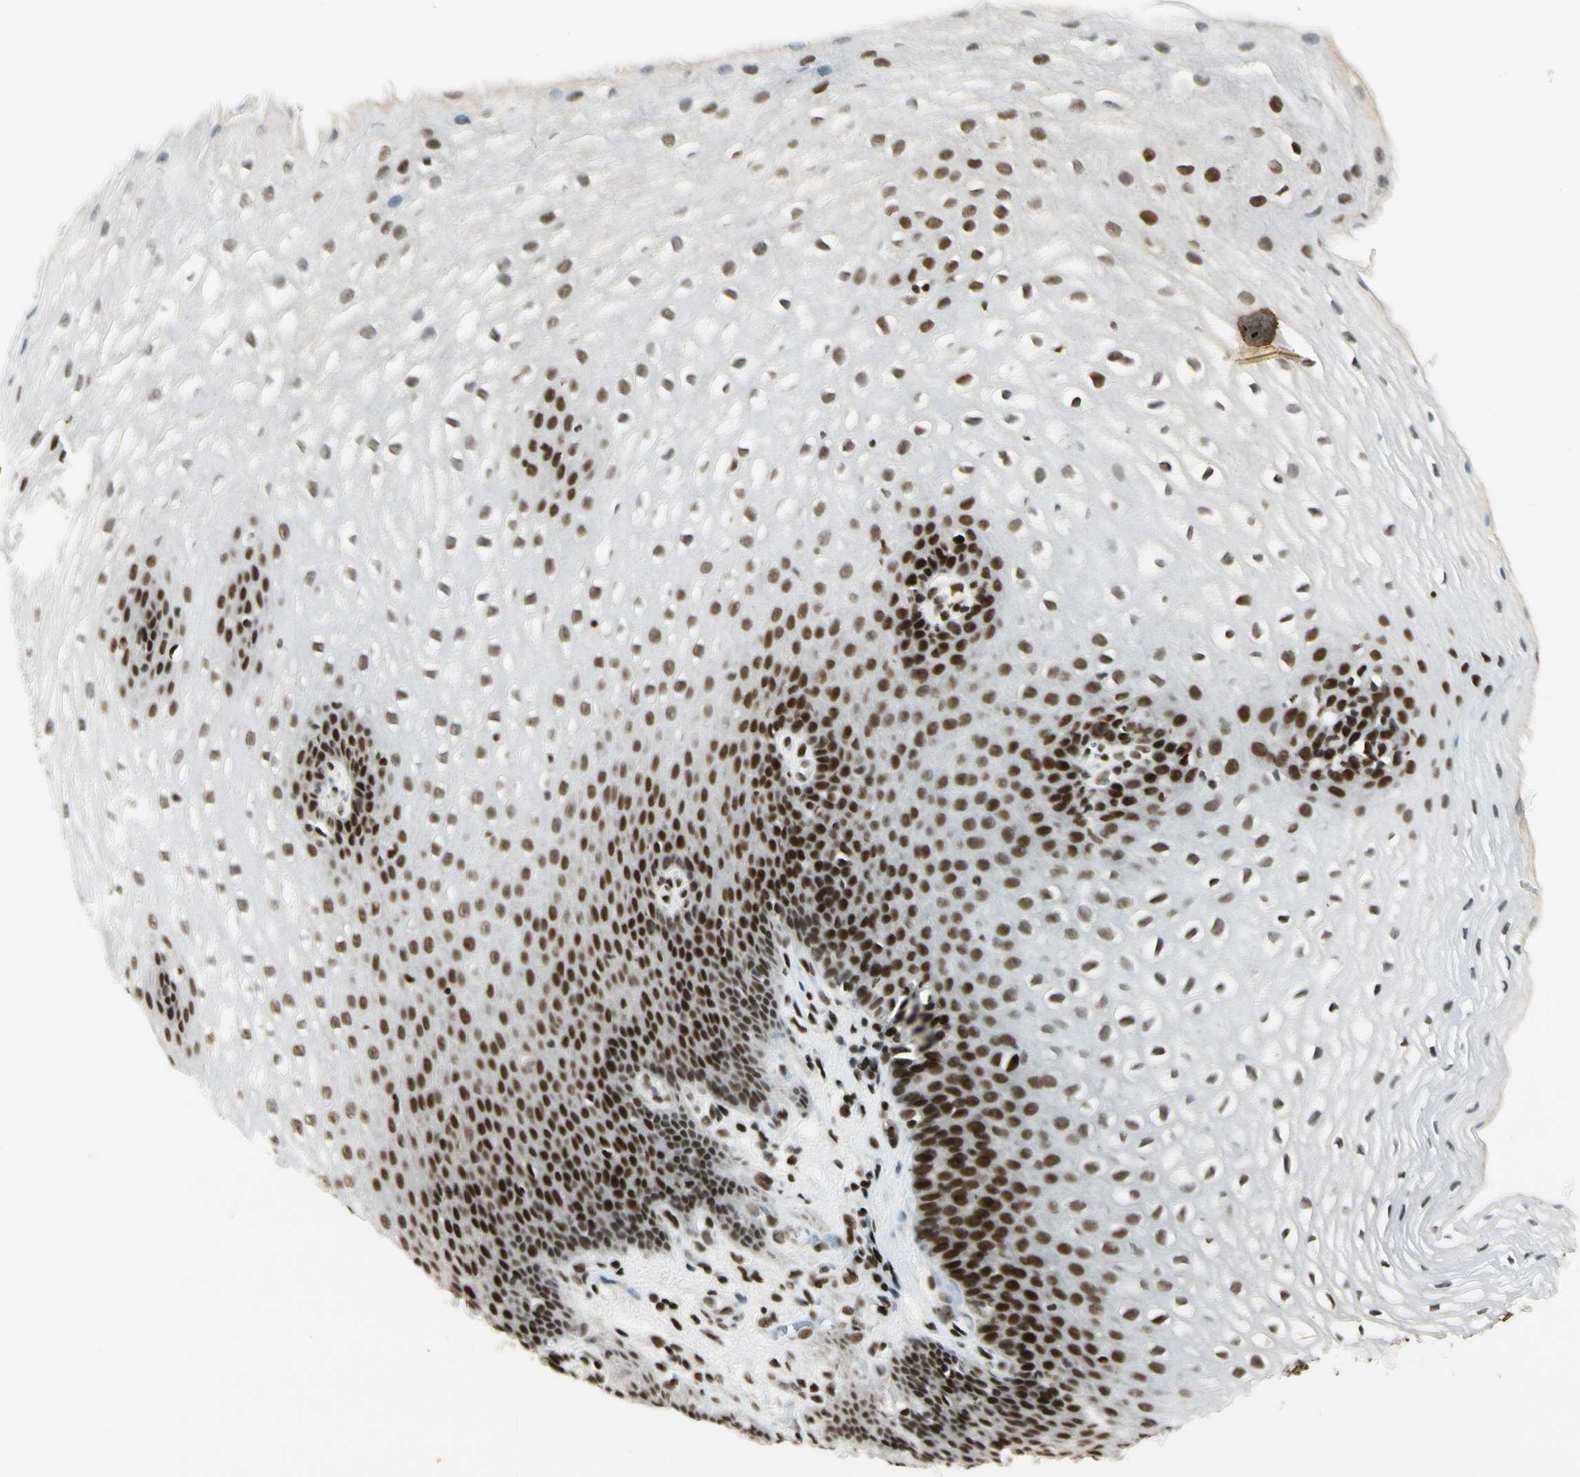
{"staining": {"intensity": "strong", "quantity": ">75%", "location": "nuclear"}, "tissue": "esophagus", "cell_type": "Squamous epithelial cells", "image_type": "normal", "snomed": [{"axis": "morphology", "description": "Normal tissue, NOS"}, {"axis": "topography", "description": "Esophagus"}], "caption": "Esophagus stained with a brown dye reveals strong nuclear positive expression in about >75% of squamous epithelial cells.", "gene": "FUS", "patient": {"sex": "male", "age": 48}}